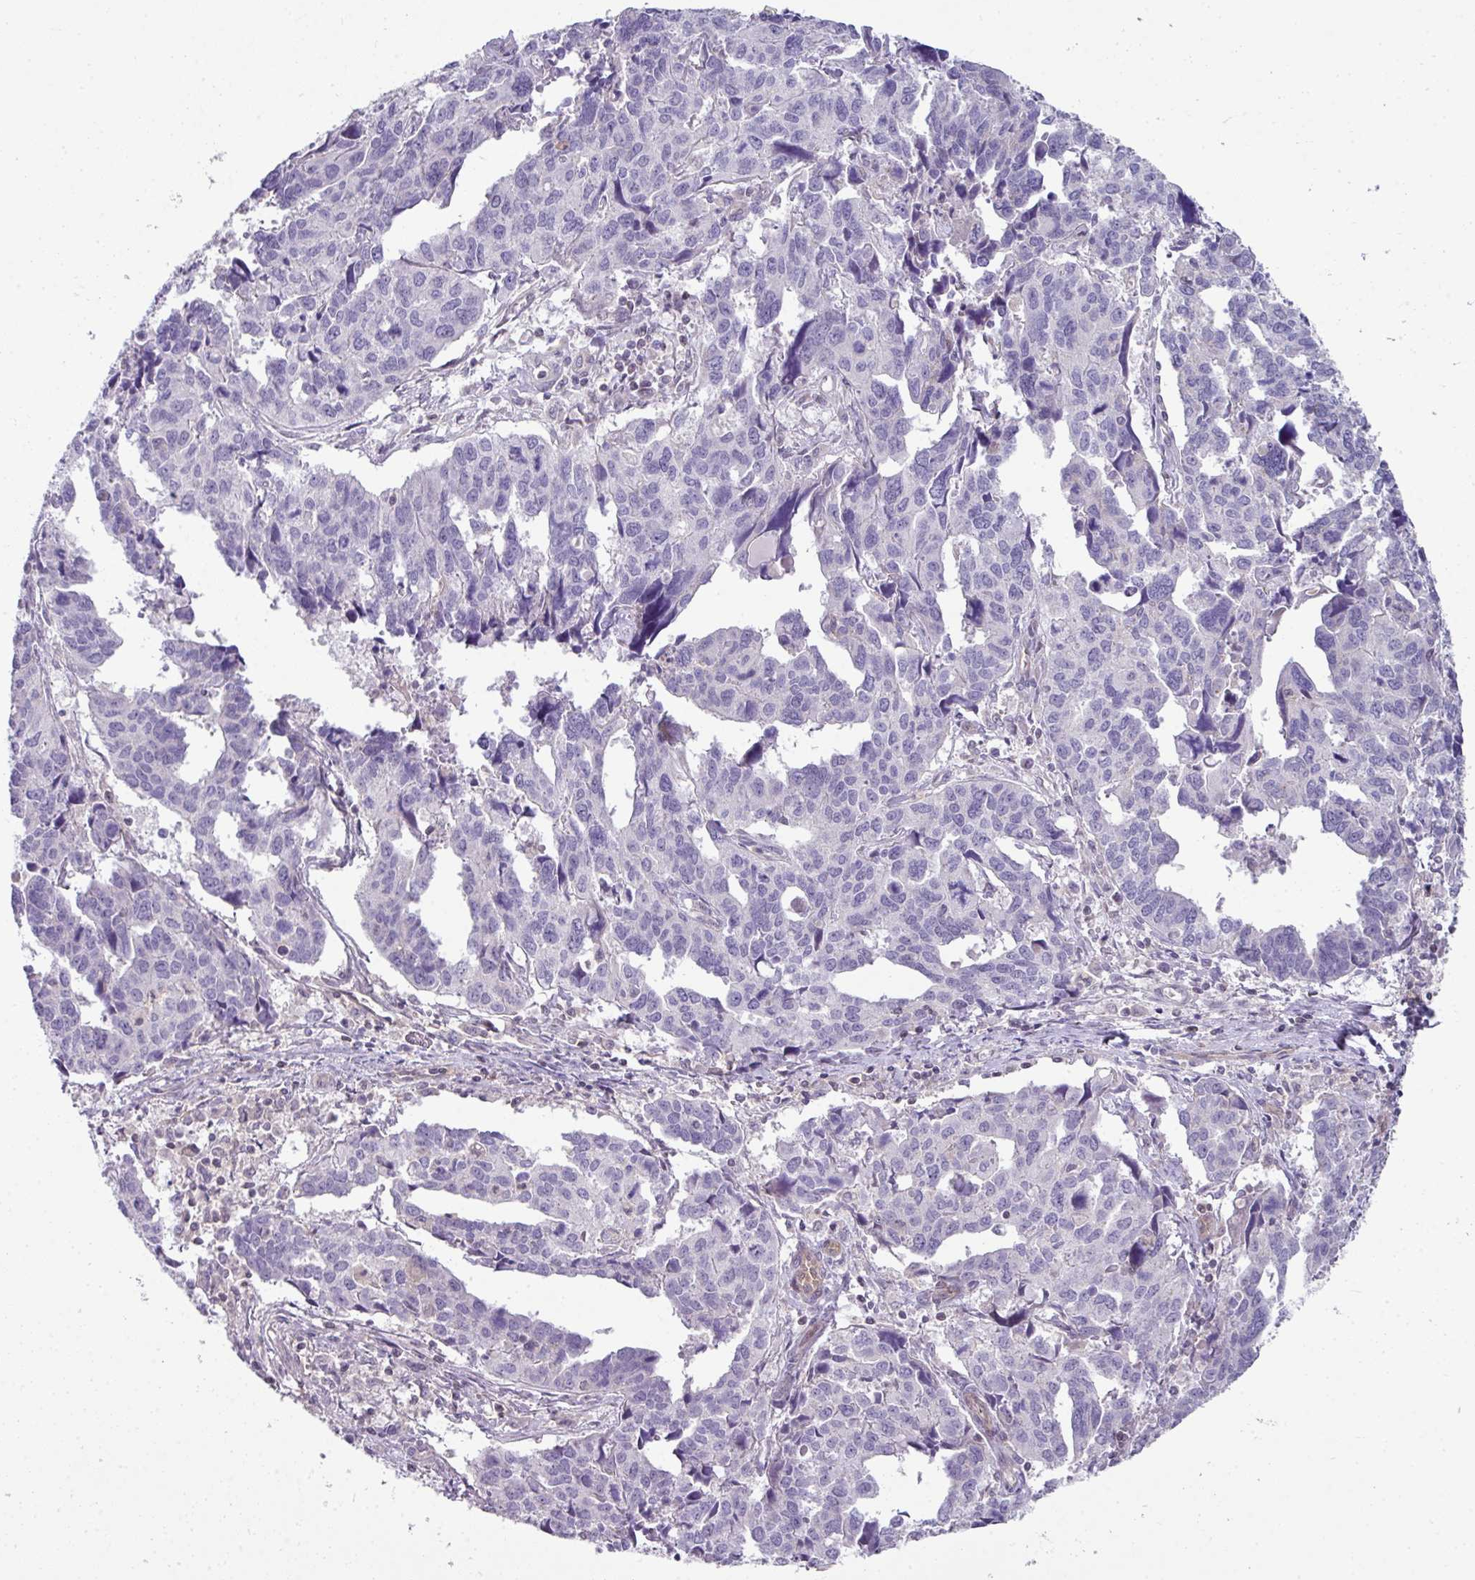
{"staining": {"intensity": "negative", "quantity": "none", "location": "none"}, "tissue": "endometrial cancer", "cell_type": "Tumor cells", "image_type": "cancer", "snomed": [{"axis": "morphology", "description": "Adenocarcinoma, NOS"}, {"axis": "topography", "description": "Endometrium"}], "caption": "High magnification brightfield microscopy of endometrial adenocarcinoma stained with DAB (3,3'-diaminobenzidine) (brown) and counterstained with hematoxylin (blue): tumor cells show no significant staining.", "gene": "STAT5A", "patient": {"sex": "female", "age": 73}}